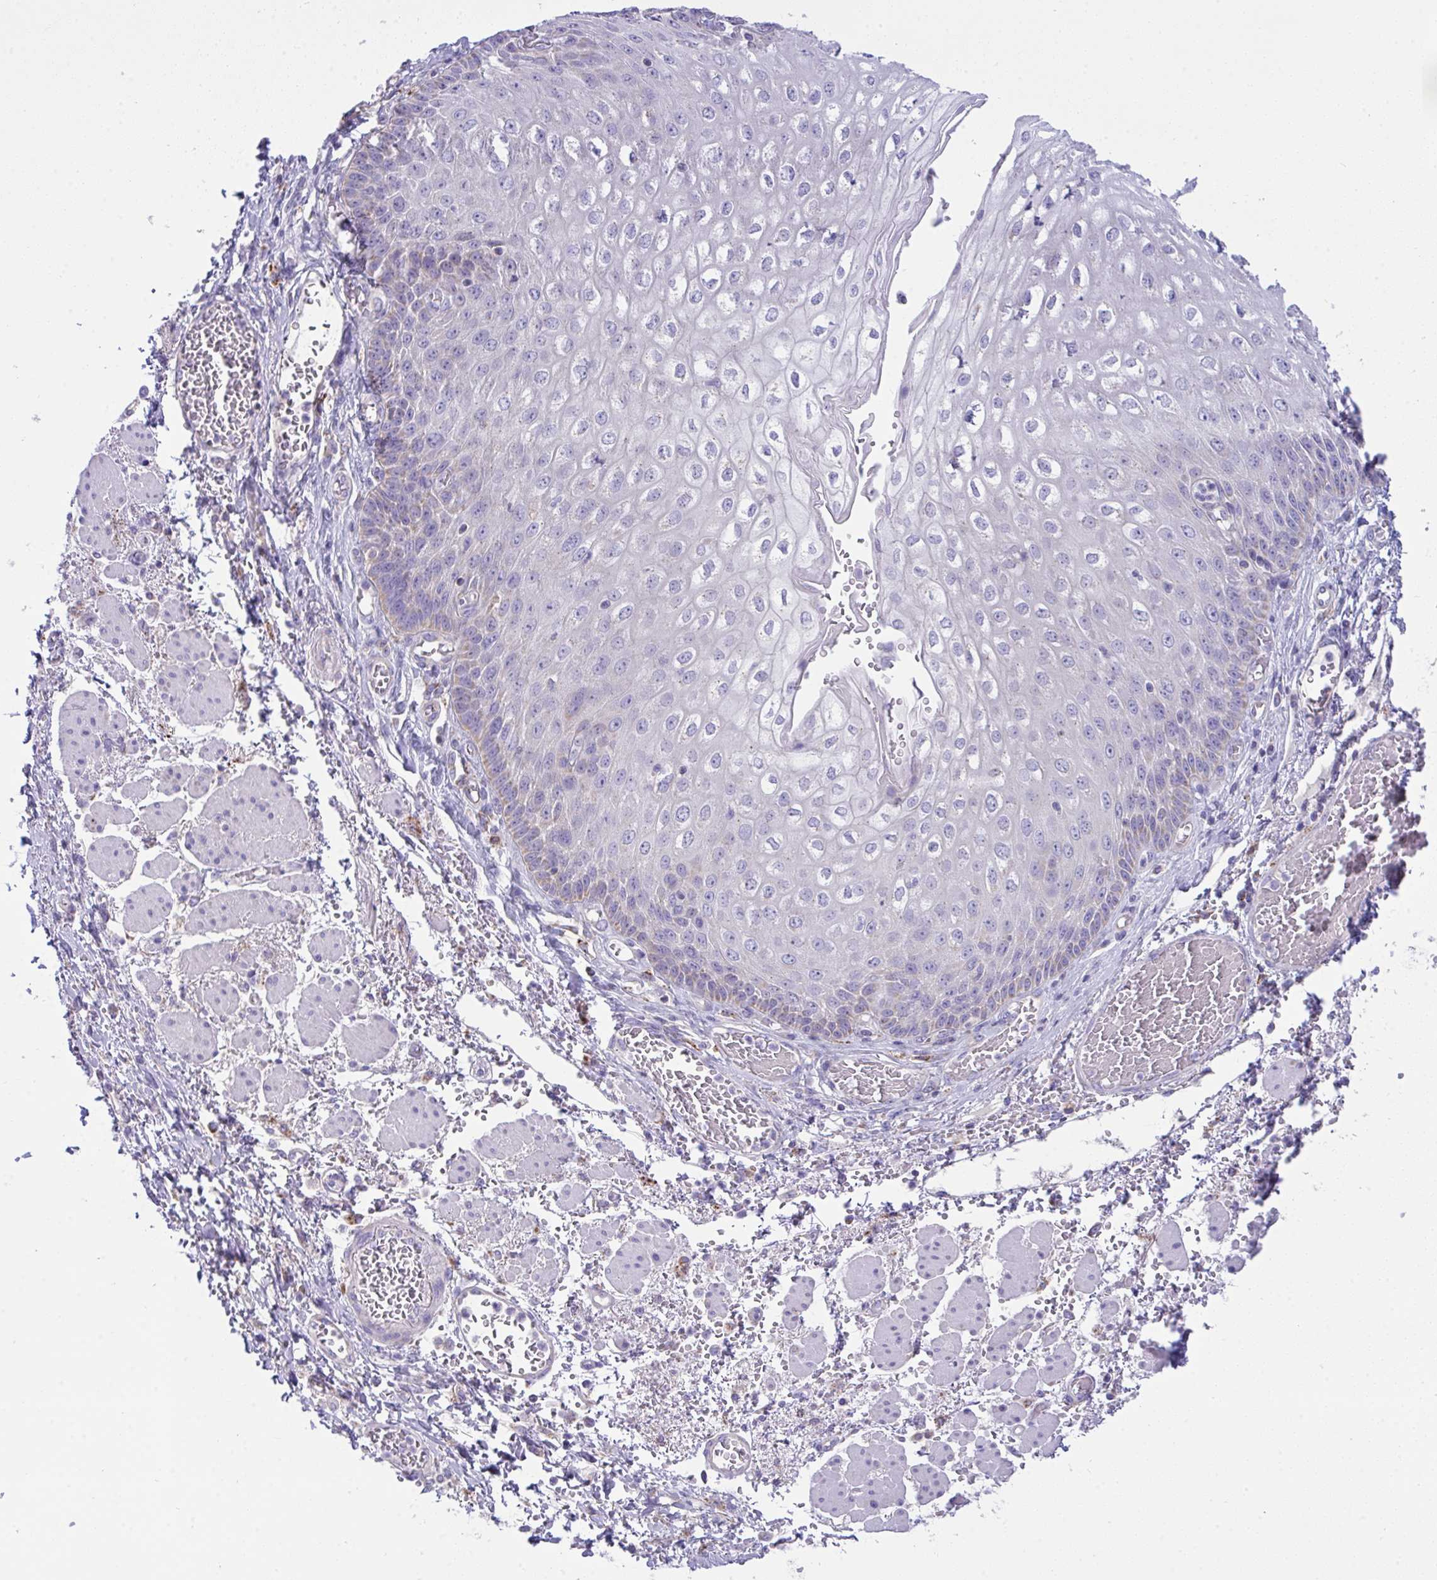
{"staining": {"intensity": "weak", "quantity": "<25%", "location": "cytoplasmic/membranous"}, "tissue": "esophagus", "cell_type": "Squamous epithelial cells", "image_type": "normal", "snomed": [{"axis": "morphology", "description": "Normal tissue, NOS"}, {"axis": "morphology", "description": "Adenocarcinoma, NOS"}, {"axis": "topography", "description": "Esophagus"}], "caption": "Immunohistochemistry (IHC) image of unremarkable esophagus: esophagus stained with DAB demonstrates no significant protein staining in squamous epithelial cells. The staining is performed using DAB (3,3'-diaminobenzidine) brown chromogen with nuclei counter-stained in using hematoxylin.", "gene": "PLA2G12B", "patient": {"sex": "male", "age": 81}}